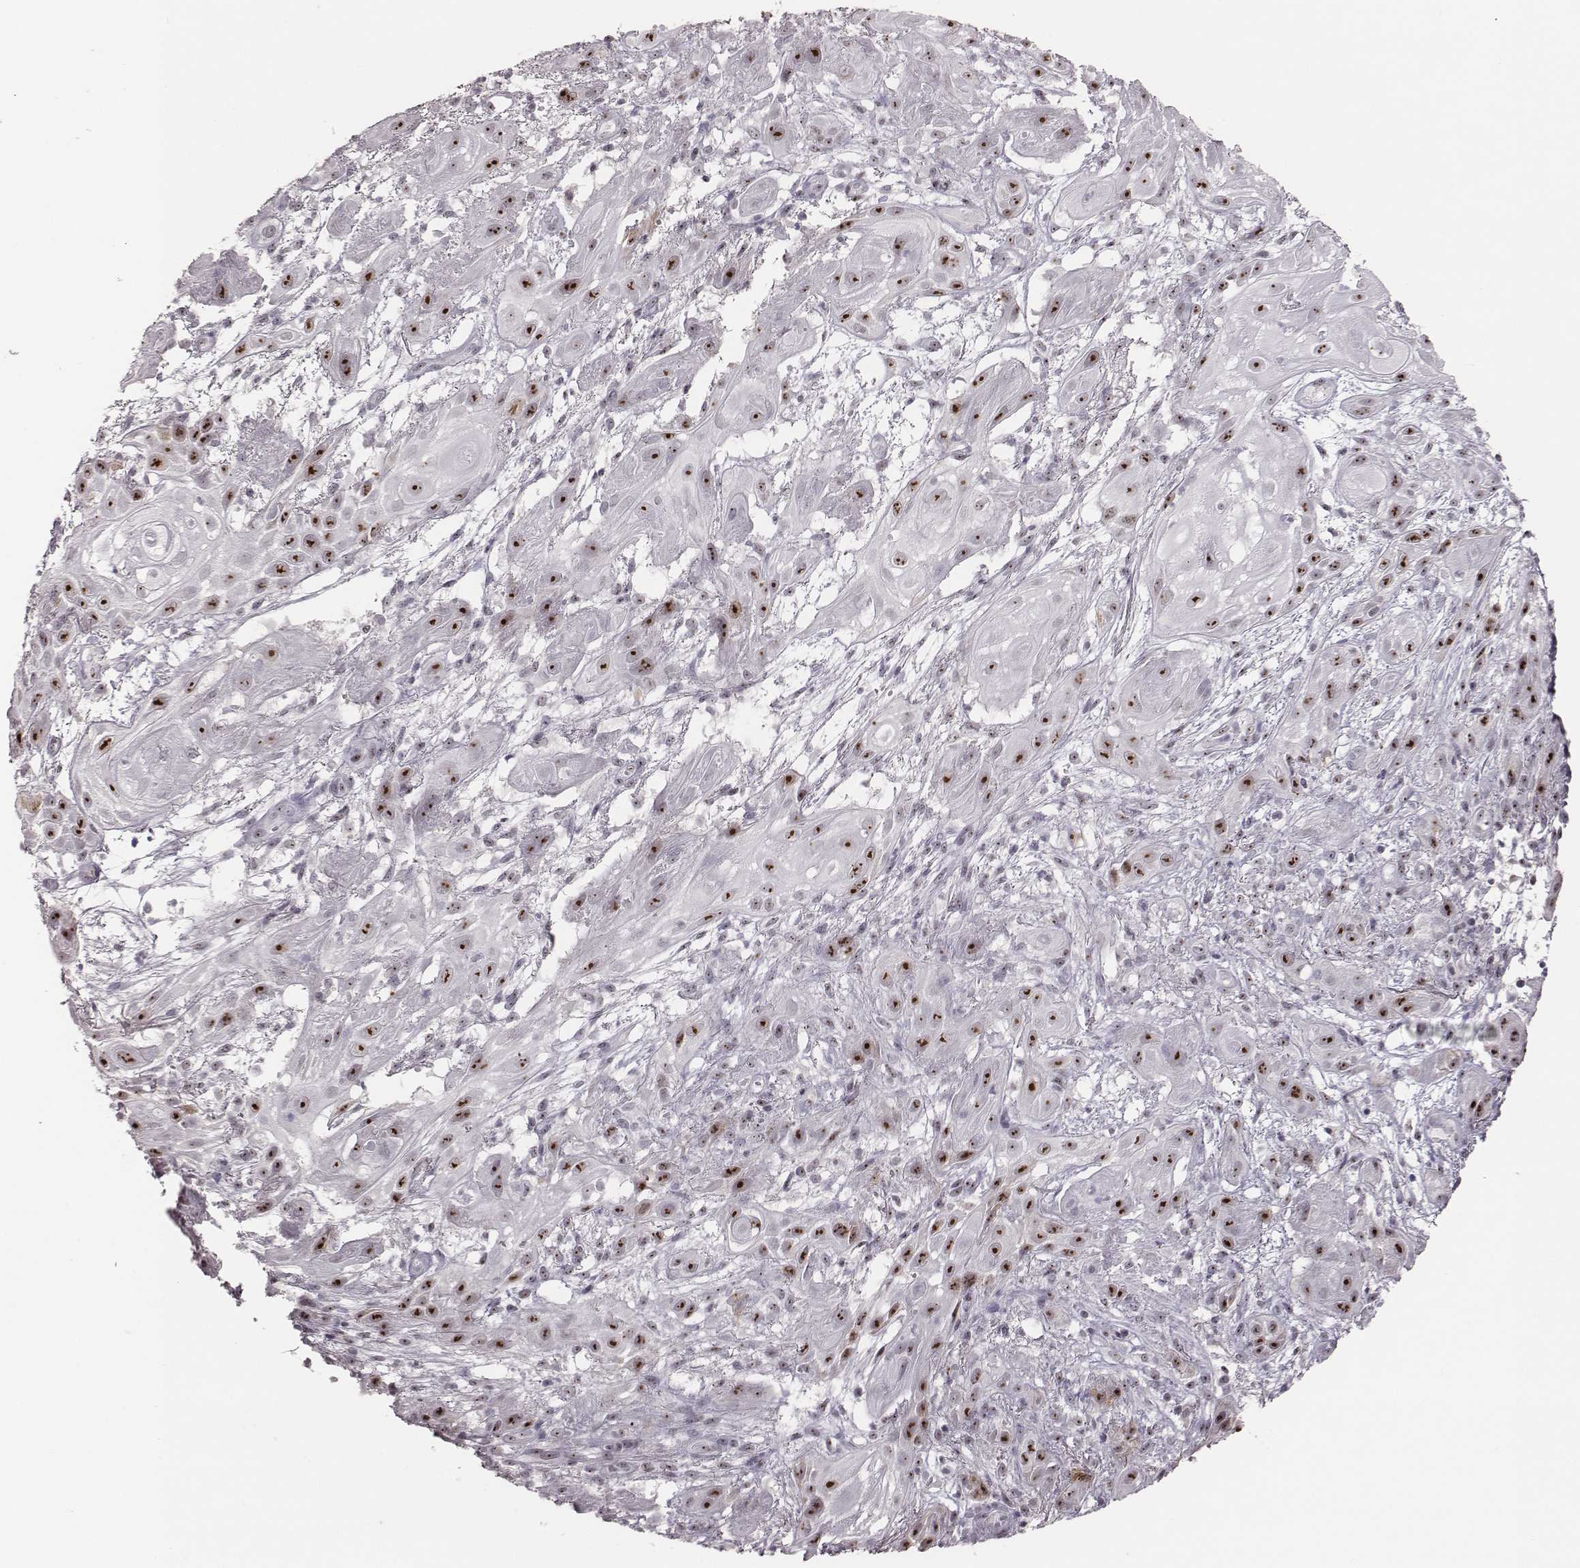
{"staining": {"intensity": "strong", "quantity": ">75%", "location": "nuclear"}, "tissue": "skin cancer", "cell_type": "Tumor cells", "image_type": "cancer", "snomed": [{"axis": "morphology", "description": "Squamous cell carcinoma, NOS"}, {"axis": "topography", "description": "Skin"}], "caption": "Strong nuclear expression for a protein is present in approximately >75% of tumor cells of skin cancer using immunohistochemistry (IHC).", "gene": "NIFK", "patient": {"sex": "male", "age": 62}}